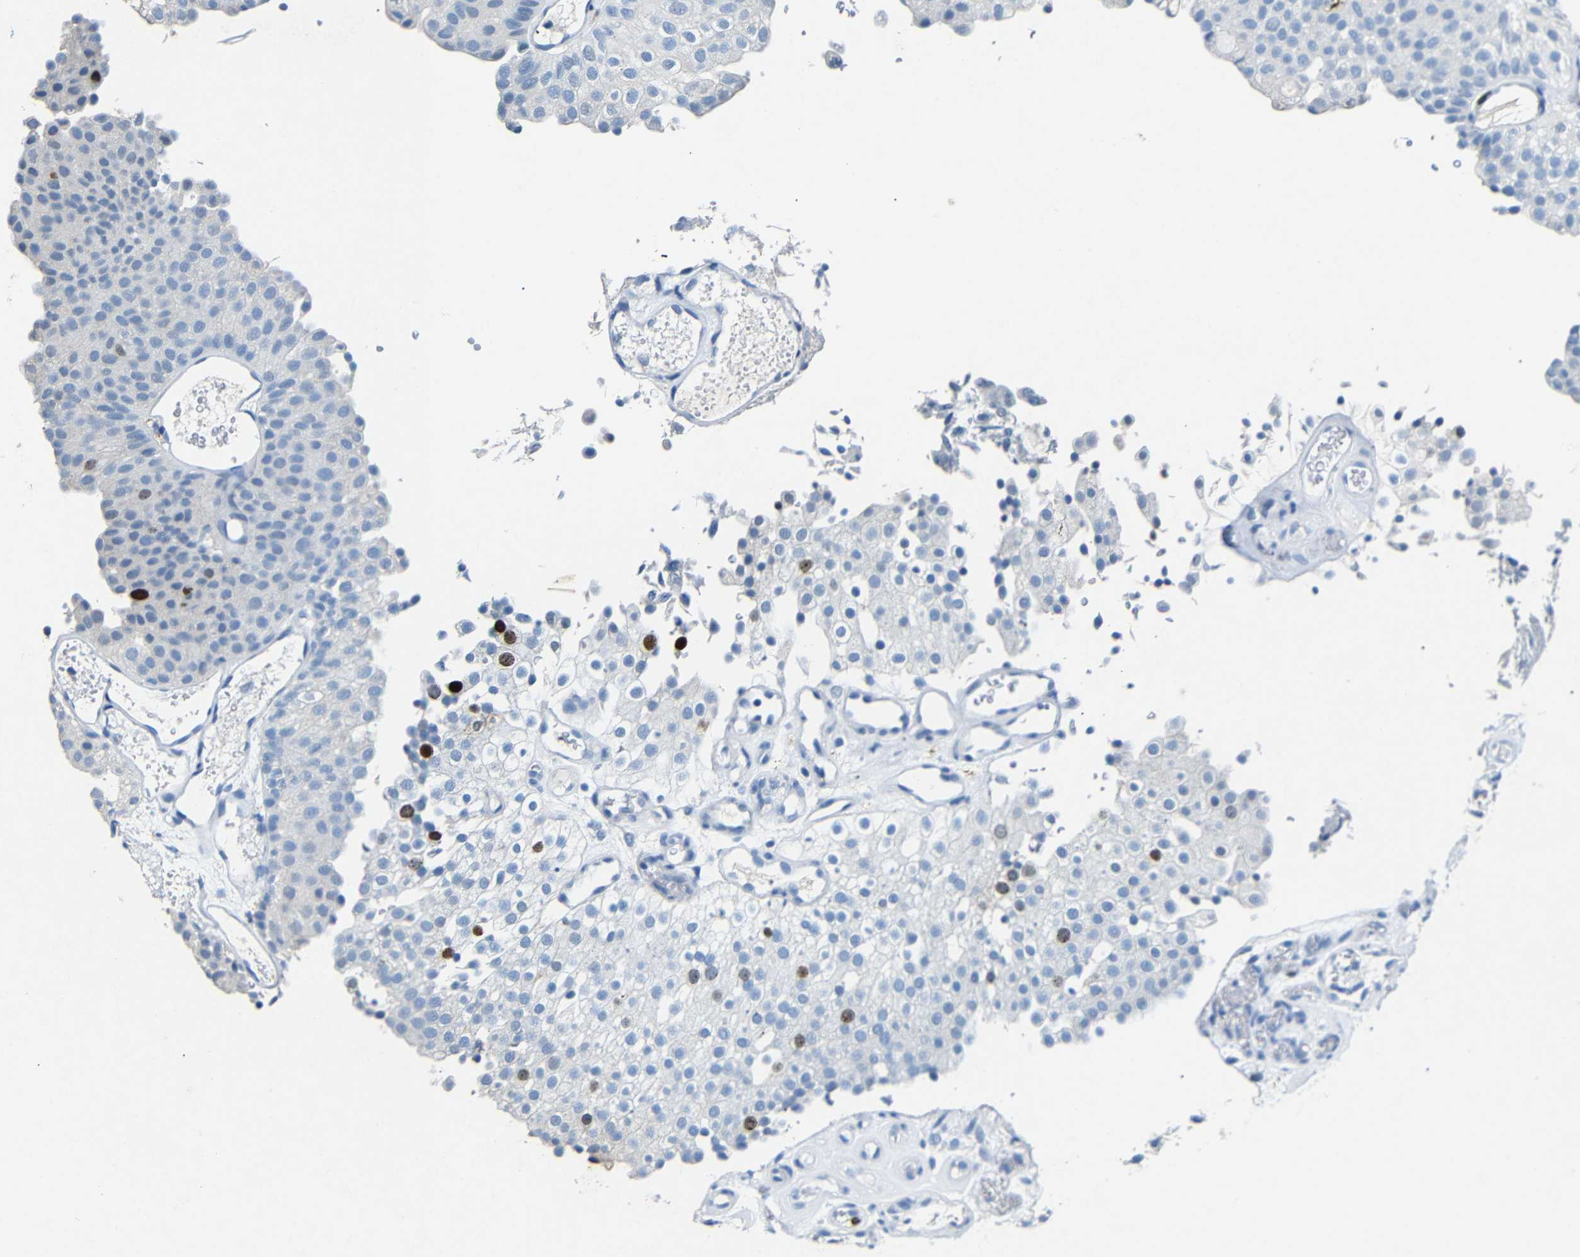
{"staining": {"intensity": "strong", "quantity": "<25%", "location": "nuclear"}, "tissue": "urothelial cancer", "cell_type": "Tumor cells", "image_type": "cancer", "snomed": [{"axis": "morphology", "description": "Urothelial carcinoma, Low grade"}, {"axis": "topography", "description": "Urinary bladder"}], "caption": "Immunohistochemical staining of urothelial cancer demonstrates medium levels of strong nuclear protein positivity in about <25% of tumor cells.", "gene": "INCENP", "patient": {"sex": "male", "age": 78}}